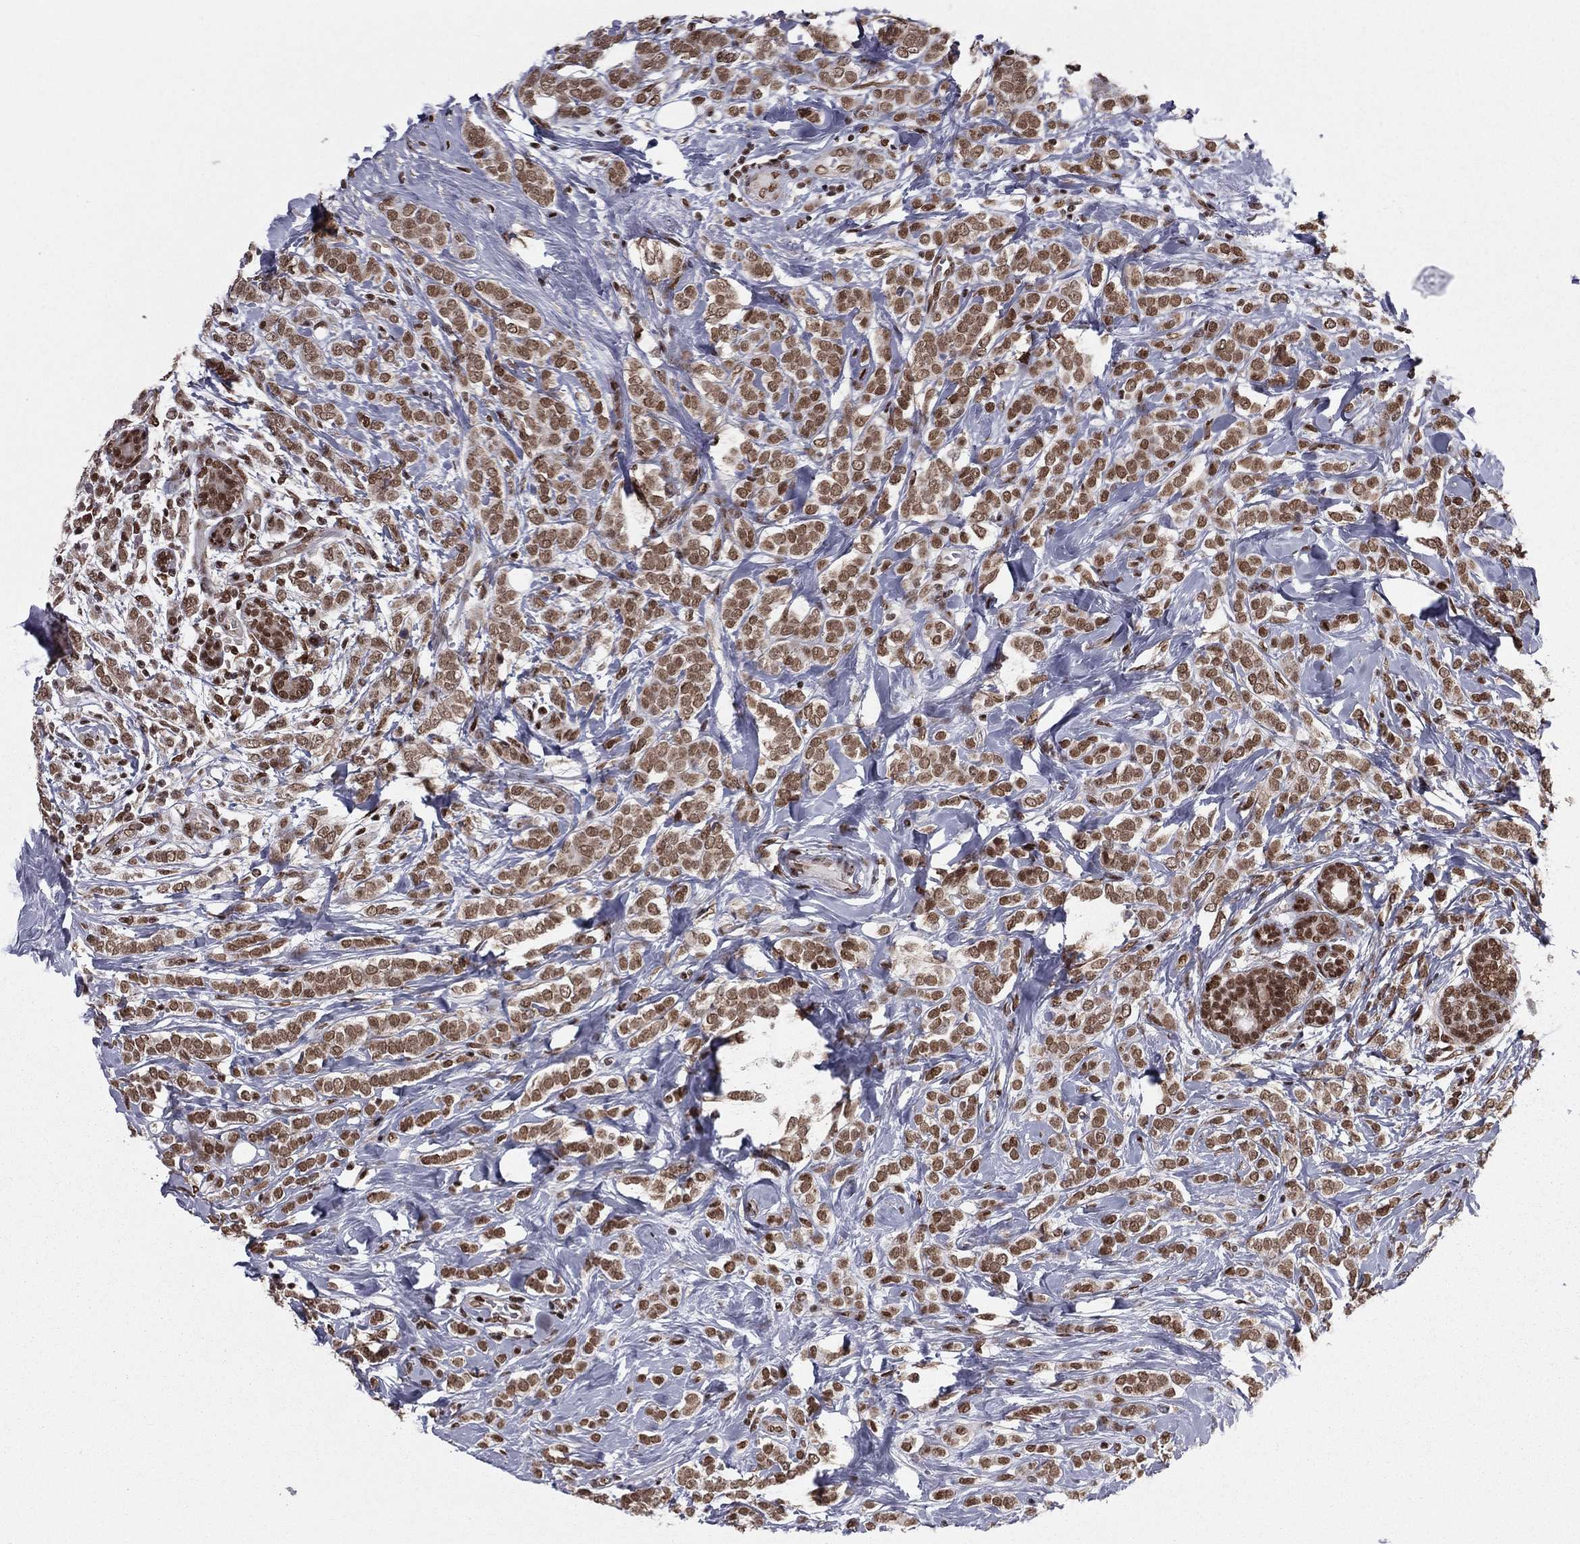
{"staining": {"intensity": "moderate", "quantity": ">75%", "location": "nuclear"}, "tissue": "breast cancer", "cell_type": "Tumor cells", "image_type": "cancer", "snomed": [{"axis": "morphology", "description": "Lobular carcinoma"}, {"axis": "topography", "description": "Breast"}], "caption": "Human breast cancer (lobular carcinoma) stained with a brown dye demonstrates moderate nuclear positive staining in about >75% of tumor cells.", "gene": "NFYB", "patient": {"sex": "female", "age": 49}}